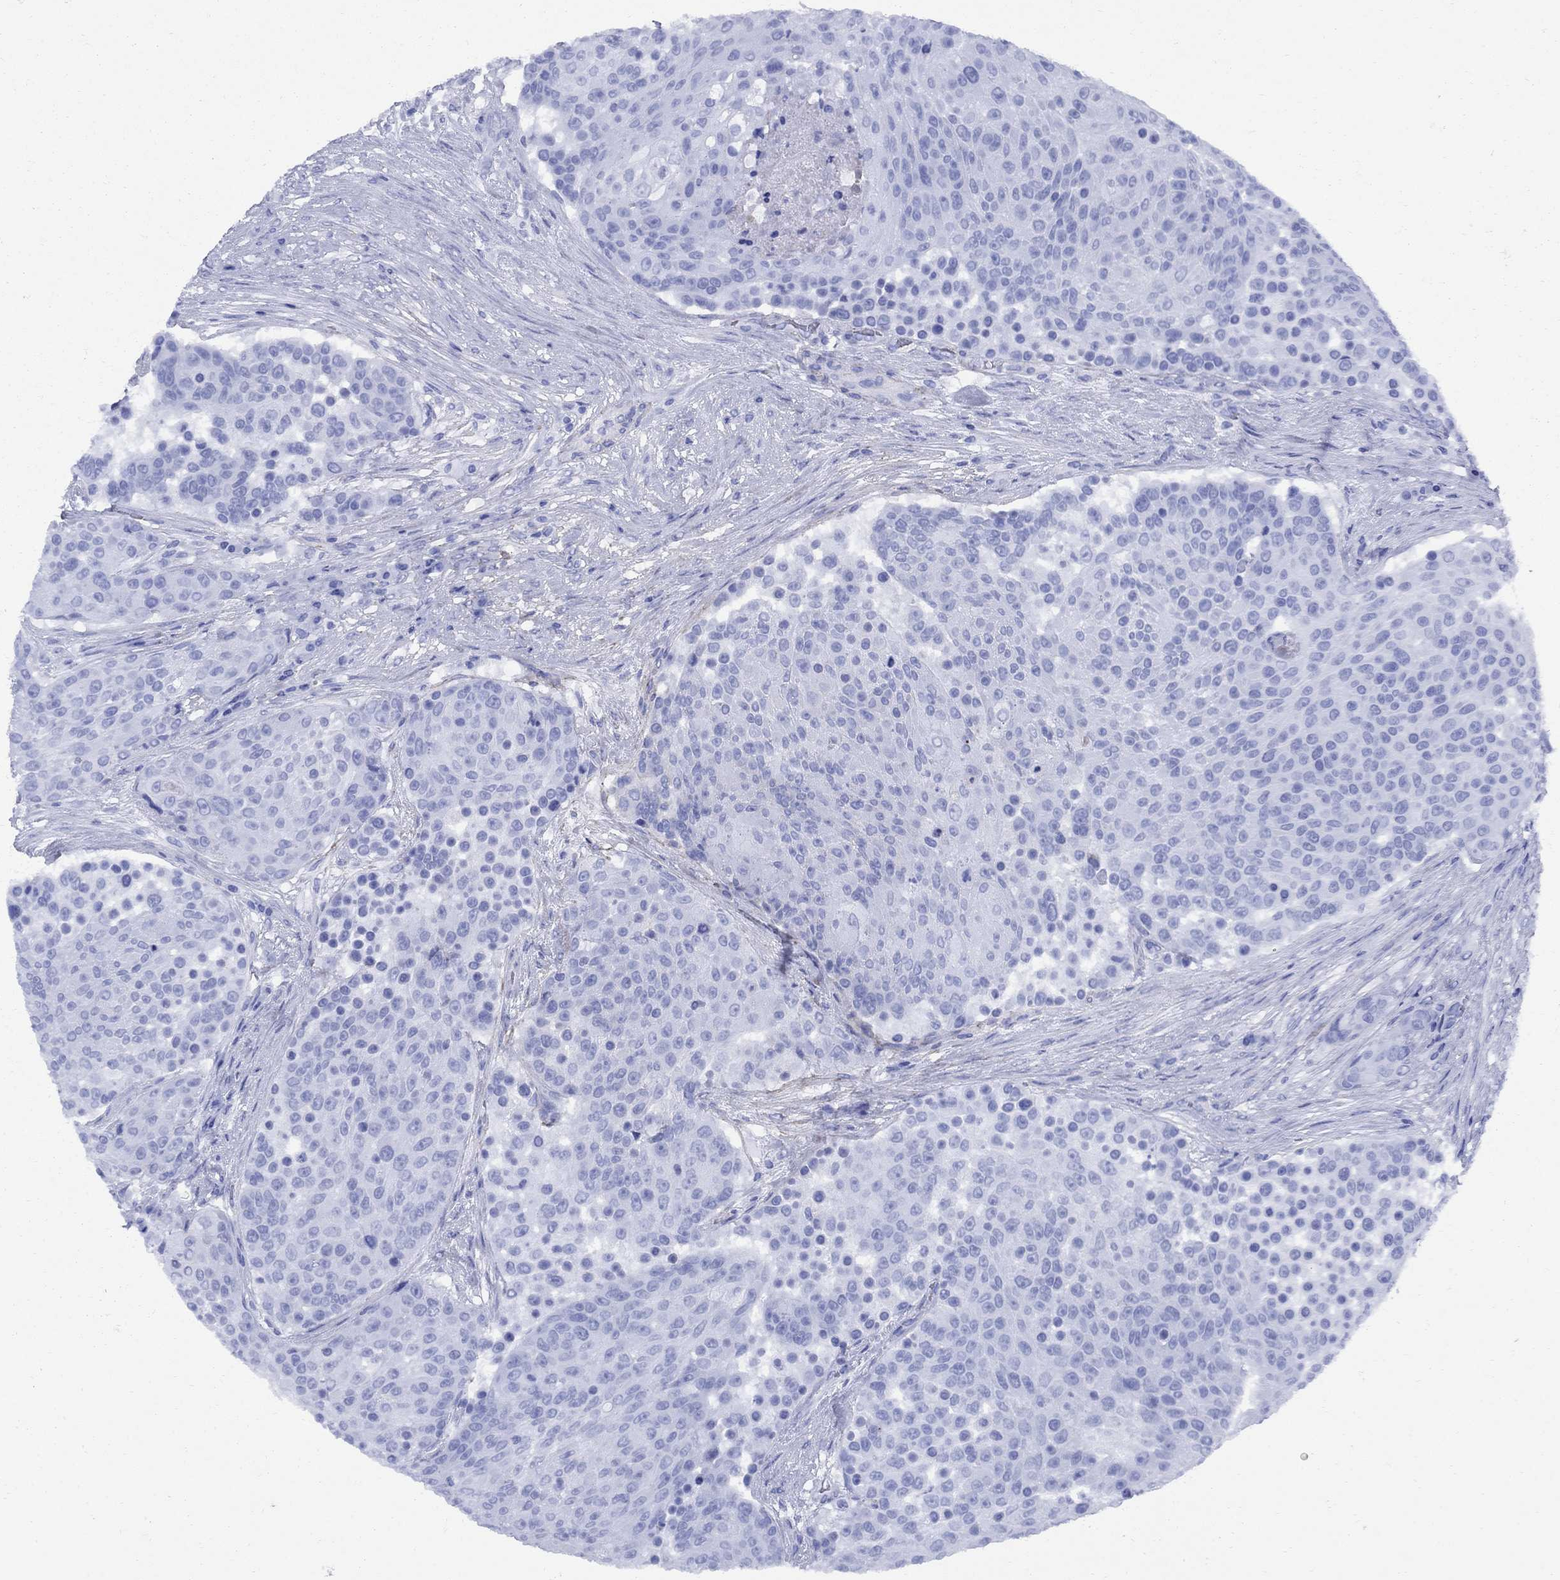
{"staining": {"intensity": "negative", "quantity": "none", "location": "none"}, "tissue": "urothelial cancer", "cell_type": "Tumor cells", "image_type": "cancer", "snomed": [{"axis": "morphology", "description": "Urothelial carcinoma, High grade"}, {"axis": "topography", "description": "Urinary bladder"}], "caption": "DAB (3,3'-diaminobenzidine) immunohistochemical staining of human urothelial cancer demonstrates no significant positivity in tumor cells.", "gene": "VTN", "patient": {"sex": "female", "age": 63}}